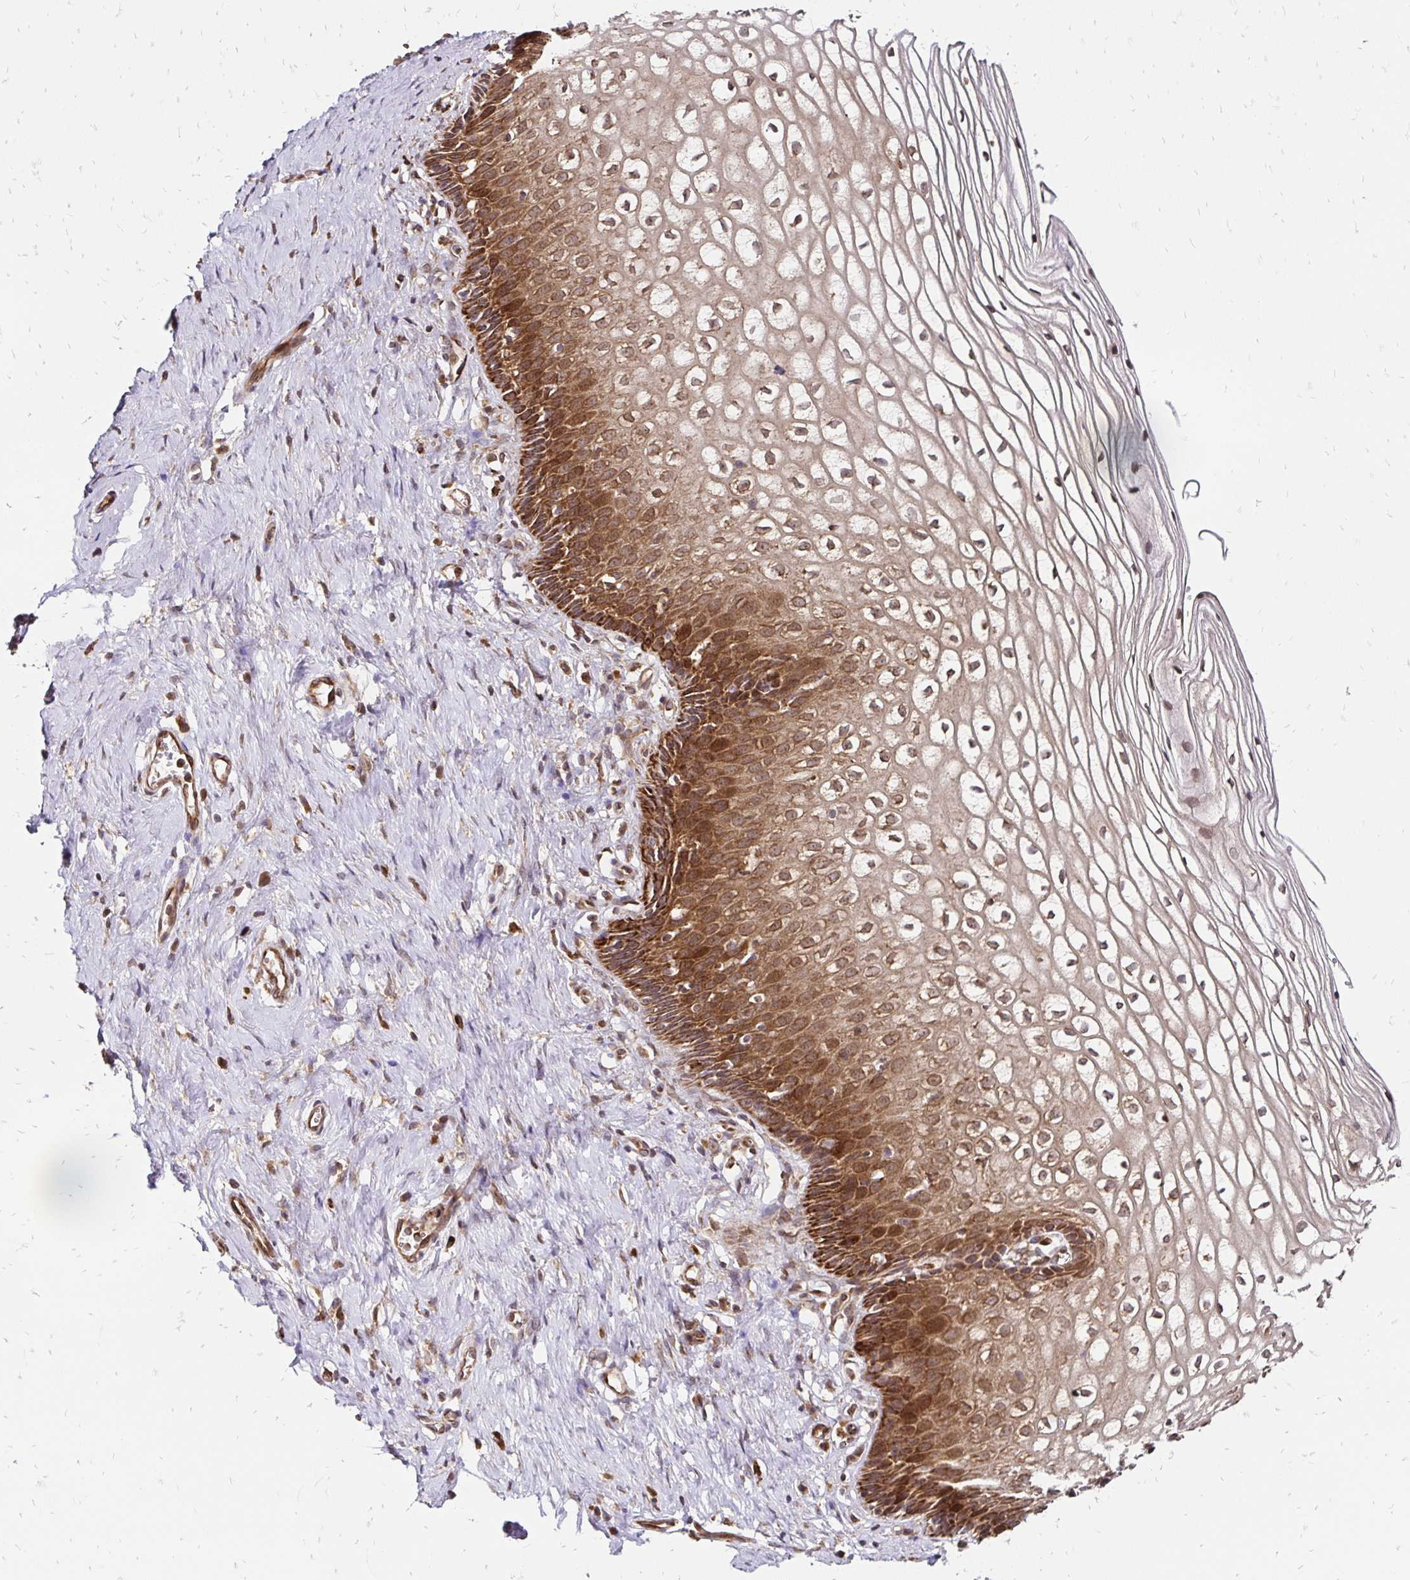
{"staining": {"intensity": "moderate", "quantity": ">75%", "location": "cytoplasmic/membranous"}, "tissue": "cervix", "cell_type": "Glandular cells", "image_type": "normal", "snomed": [{"axis": "morphology", "description": "Normal tissue, NOS"}, {"axis": "topography", "description": "Cervix"}], "caption": "Protein staining displays moderate cytoplasmic/membranous expression in approximately >75% of glandular cells in unremarkable cervix. (DAB = brown stain, brightfield microscopy at high magnification).", "gene": "ZW10", "patient": {"sex": "female", "age": 36}}